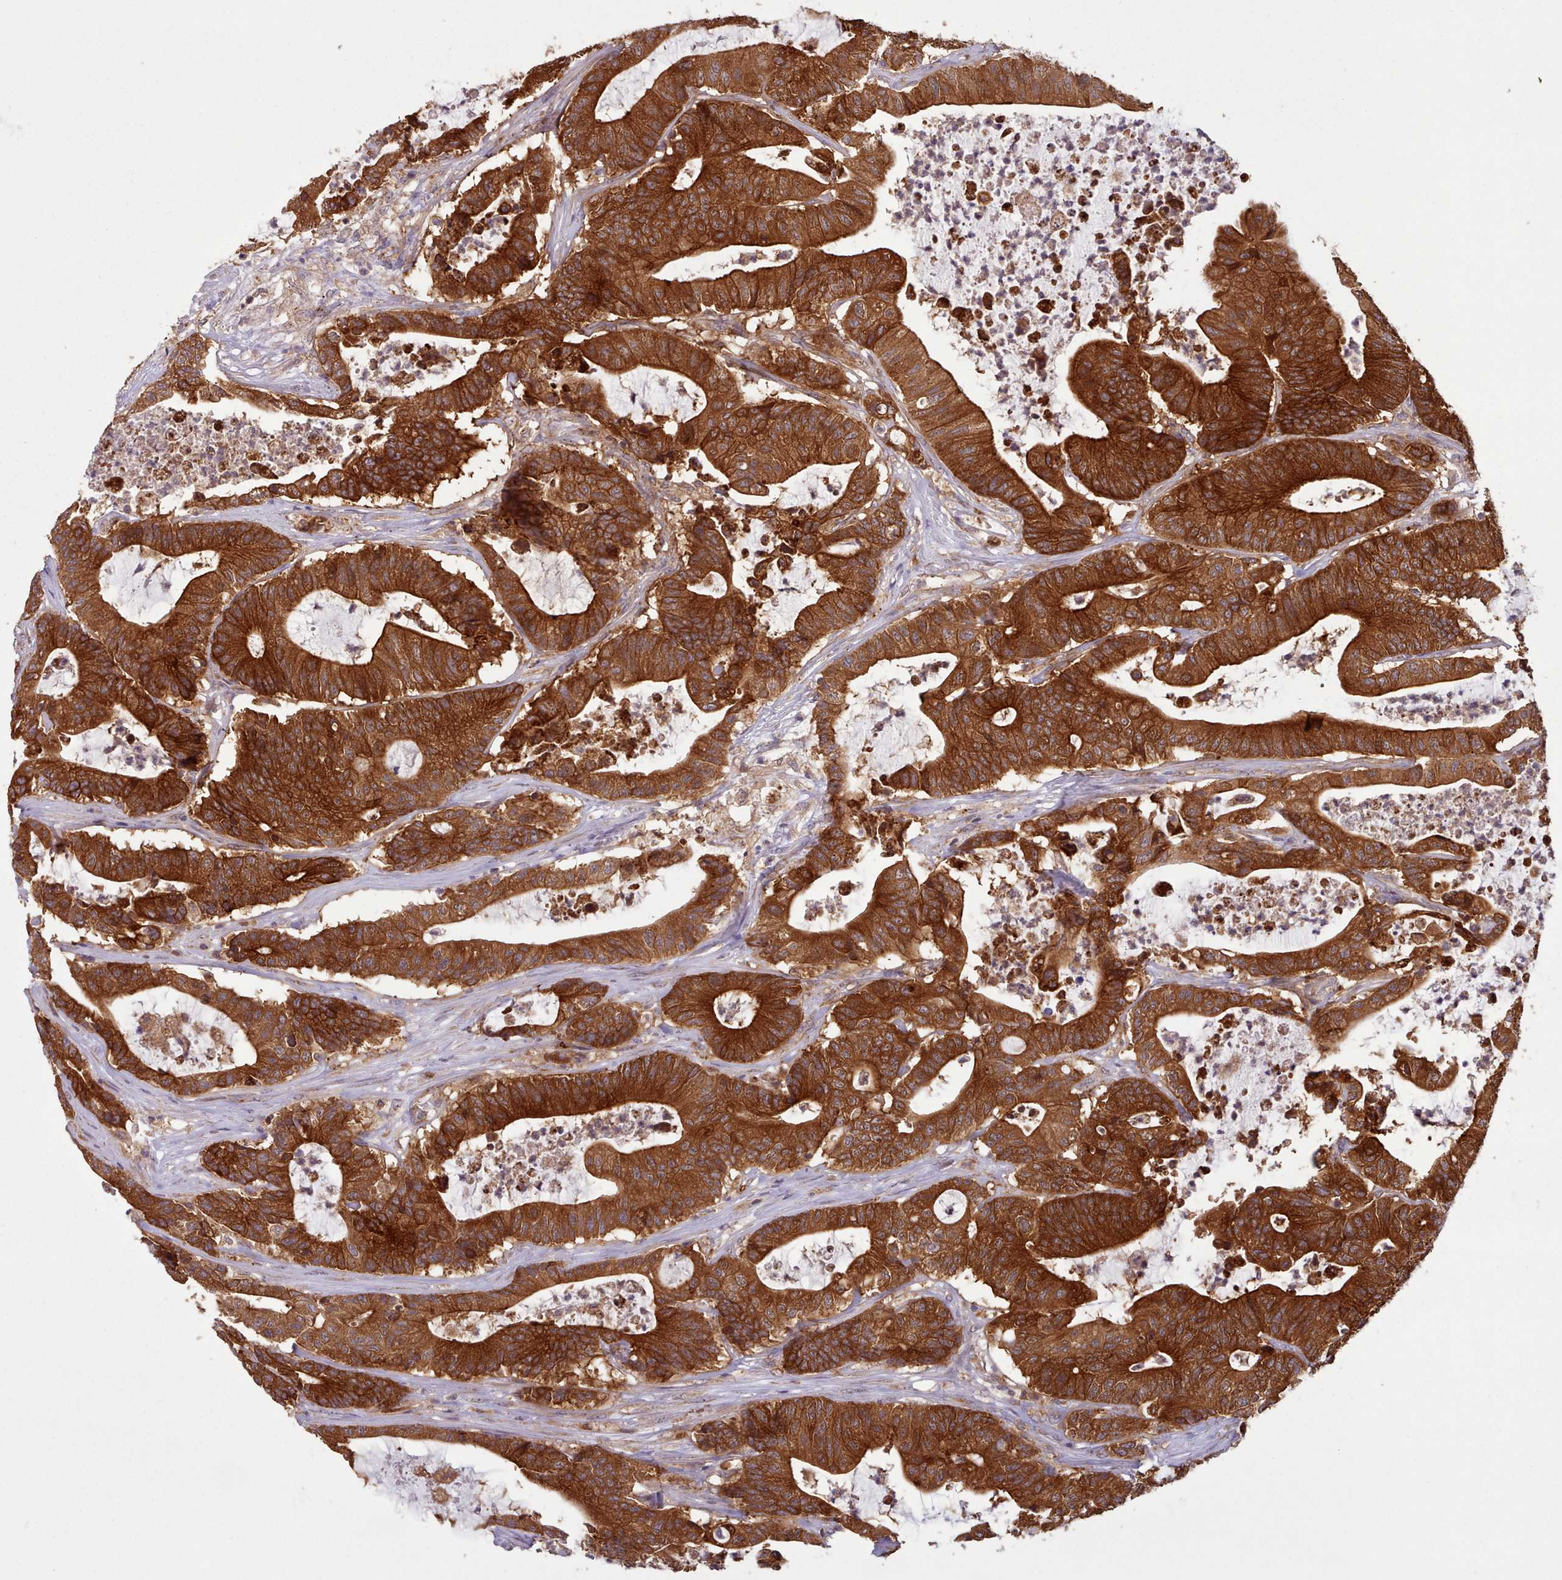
{"staining": {"intensity": "strong", "quantity": ">75%", "location": "cytoplasmic/membranous"}, "tissue": "colorectal cancer", "cell_type": "Tumor cells", "image_type": "cancer", "snomed": [{"axis": "morphology", "description": "Adenocarcinoma, NOS"}, {"axis": "topography", "description": "Colon"}], "caption": "Colorectal cancer (adenocarcinoma) stained for a protein shows strong cytoplasmic/membranous positivity in tumor cells. The staining is performed using DAB (3,3'-diaminobenzidine) brown chromogen to label protein expression. The nuclei are counter-stained blue using hematoxylin.", "gene": "CRYBG1", "patient": {"sex": "female", "age": 84}}